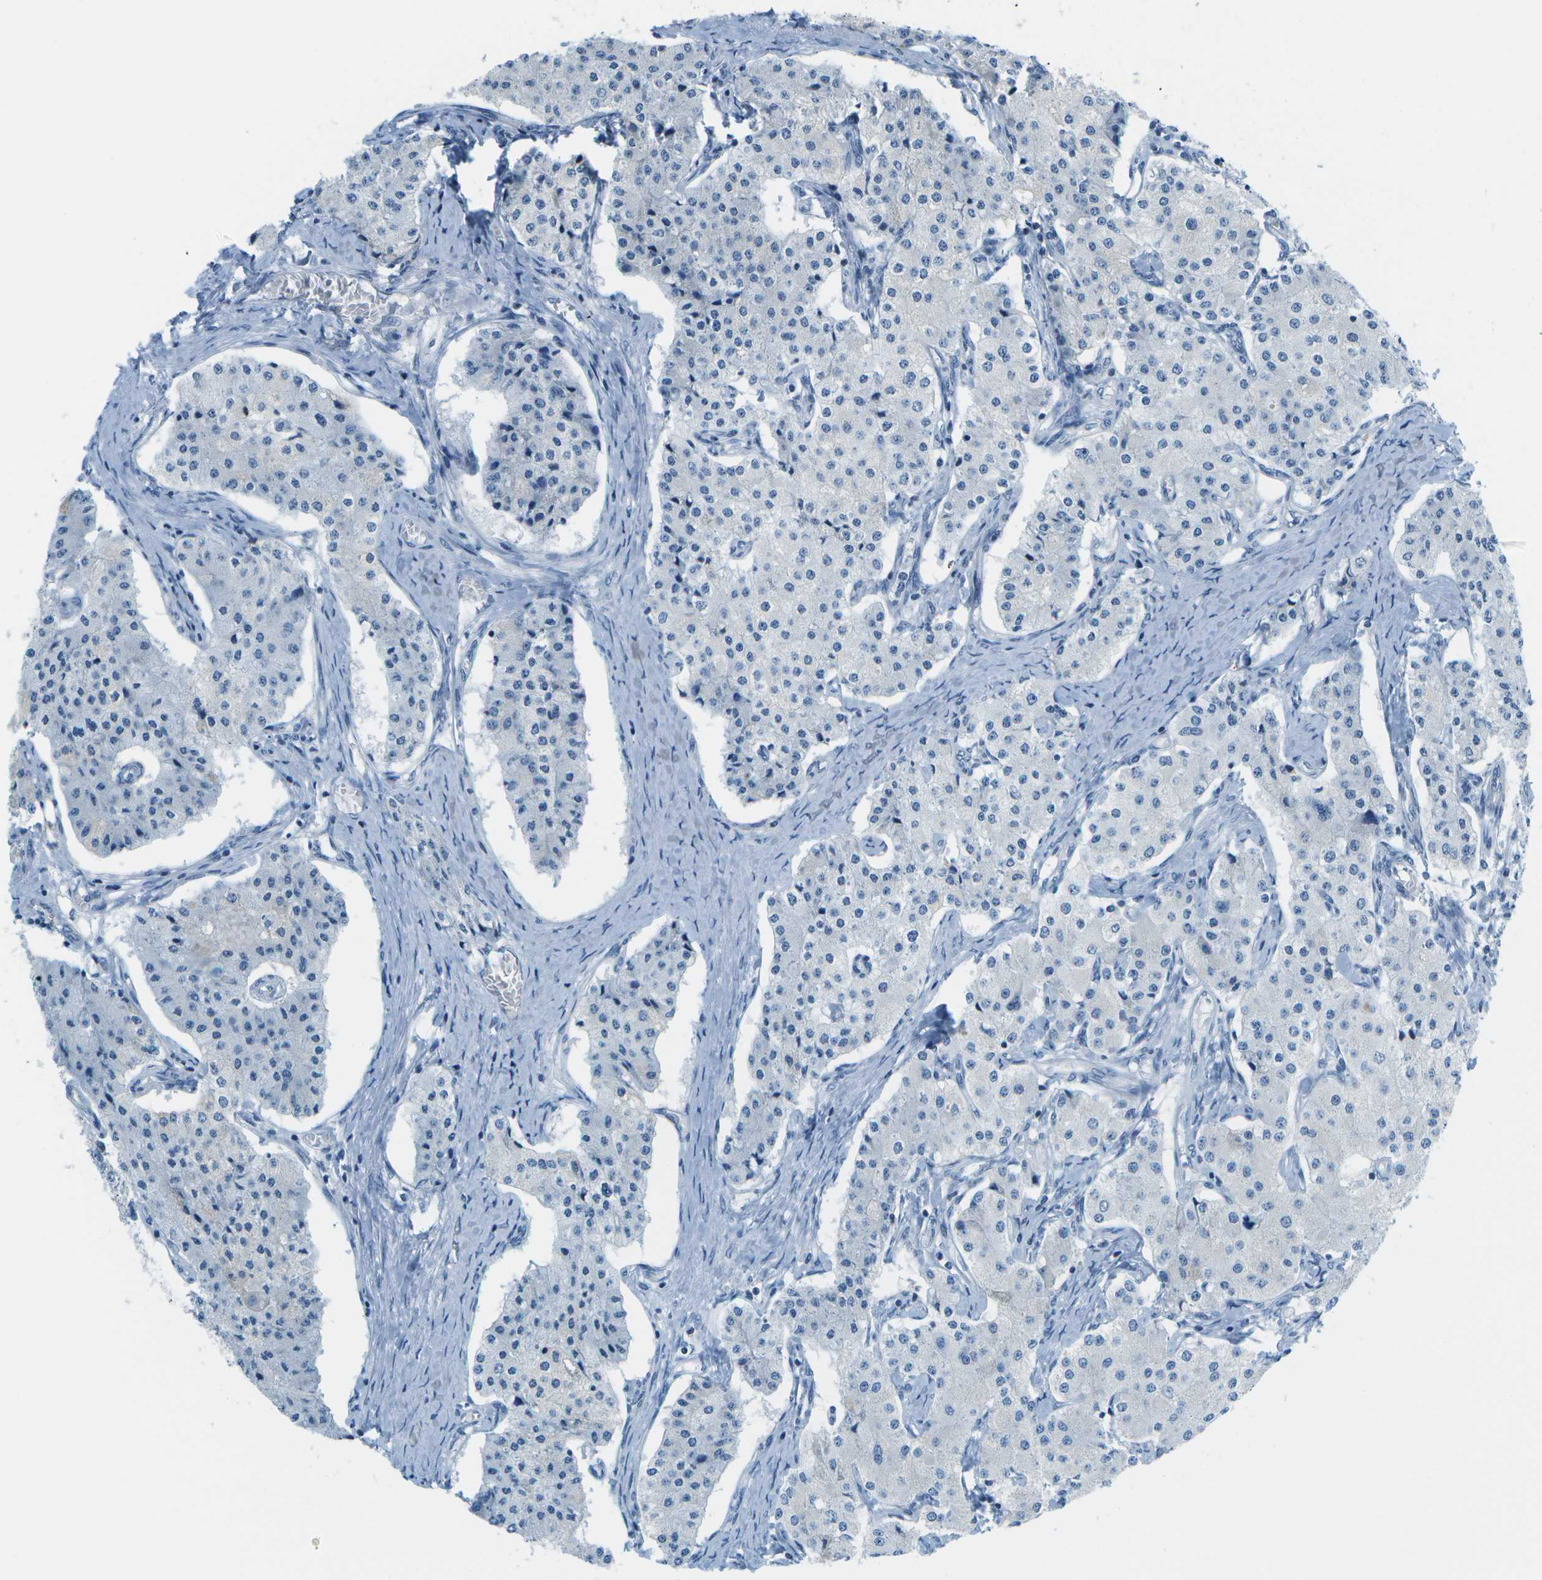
{"staining": {"intensity": "negative", "quantity": "none", "location": "none"}, "tissue": "carcinoid", "cell_type": "Tumor cells", "image_type": "cancer", "snomed": [{"axis": "morphology", "description": "Carcinoid, malignant, NOS"}, {"axis": "topography", "description": "Colon"}], "caption": "An image of human malignant carcinoid is negative for staining in tumor cells.", "gene": "PITHD1", "patient": {"sex": "female", "age": 52}}